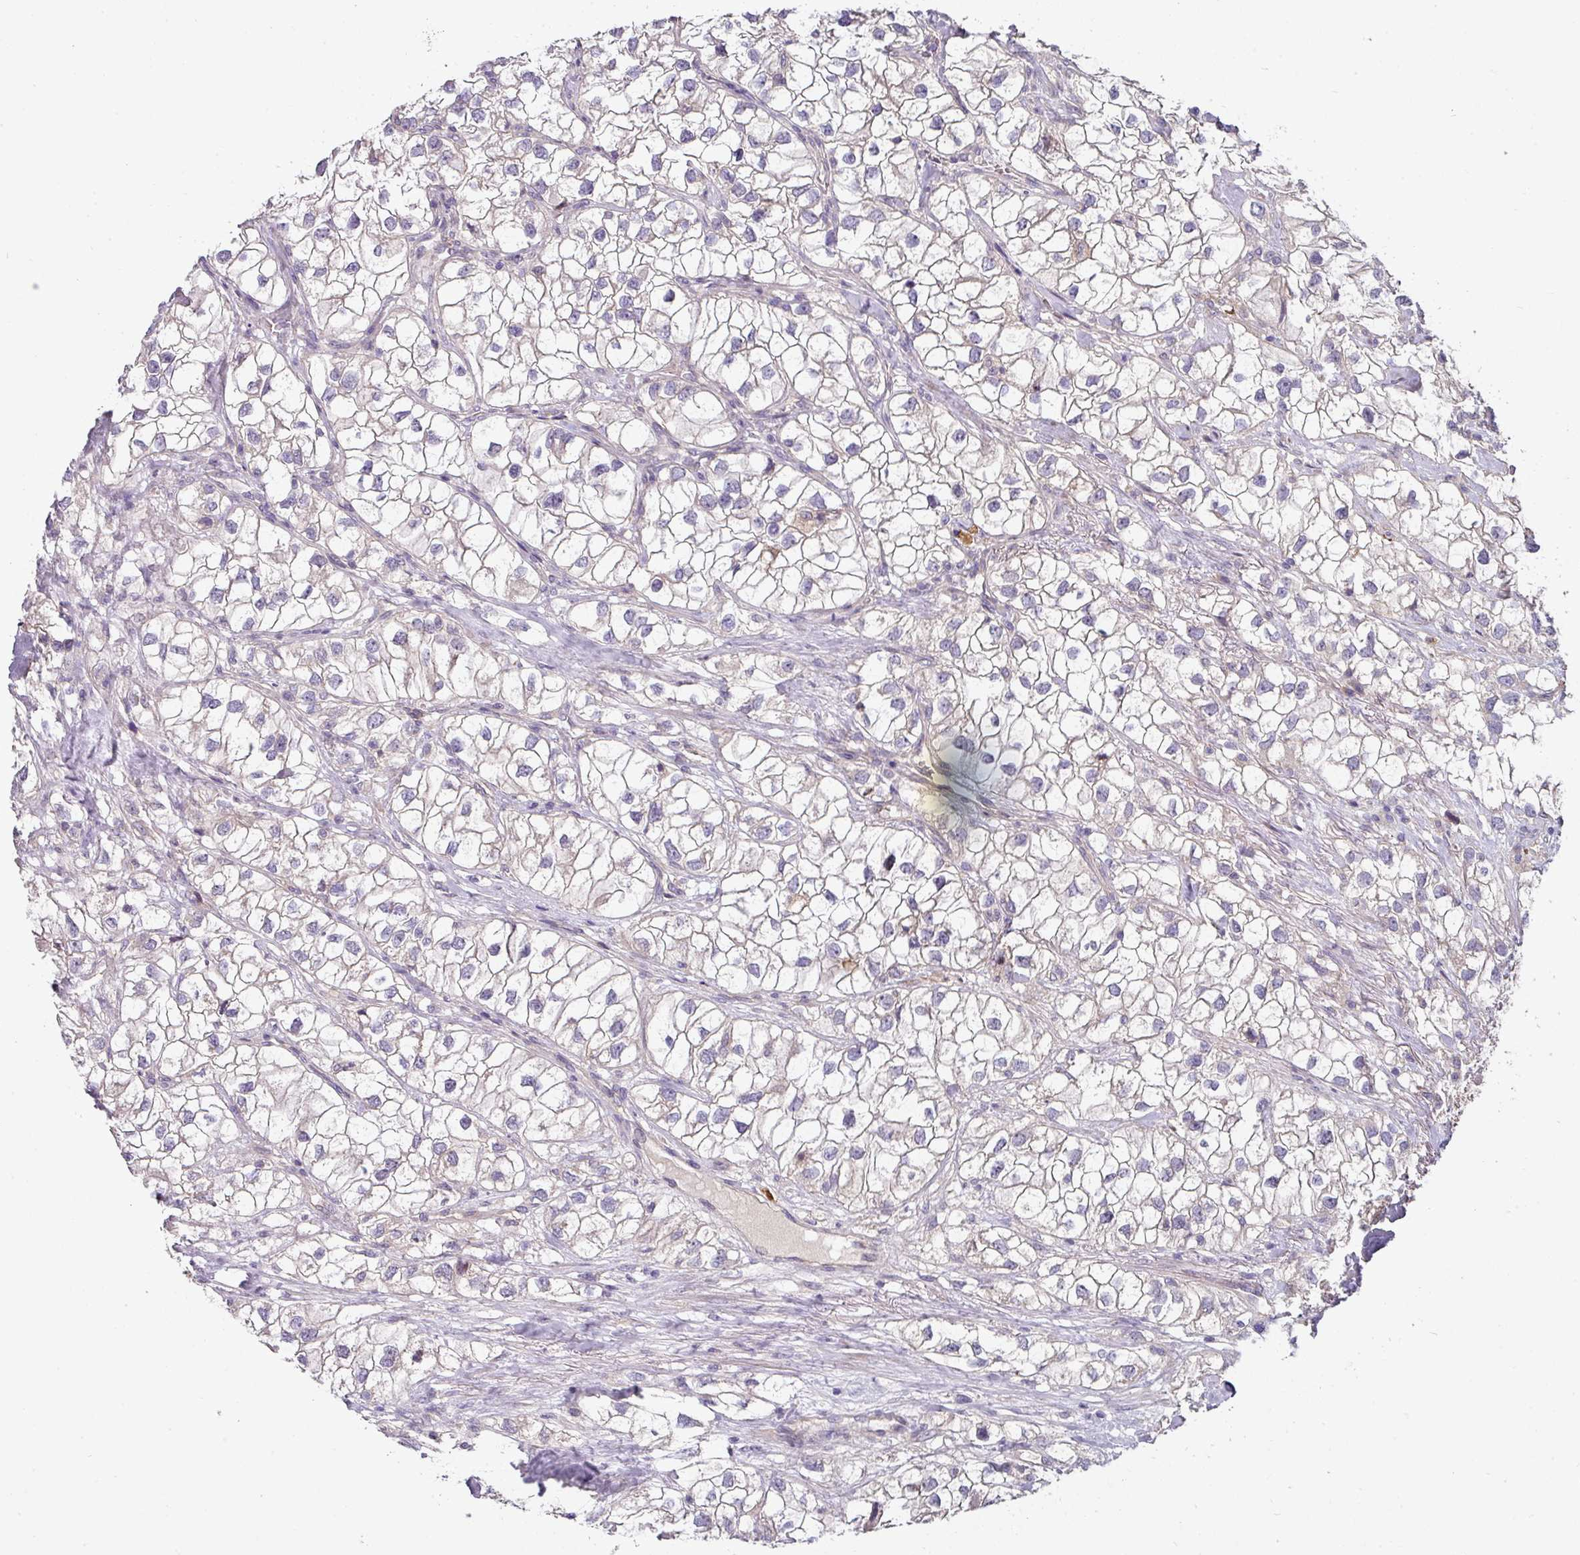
{"staining": {"intensity": "negative", "quantity": "none", "location": "none"}, "tissue": "renal cancer", "cell_type": "Tumor cells", "image_type": "cancer", "snomed": [{"axis": "morphology", "description": "Adenocarcinoma, NOS"}, {"axis": "topography", "description": "Kidney"}], "caption": "This micrograph is of adenocarcinoma (renal) stained with immunohistochemistry to label a protein in brown with the nuclei are counter-stained blue. There is no positivity in tumor cells.", "gene": "C4orf48", "patient": {"sex": "male", "age": 59}}